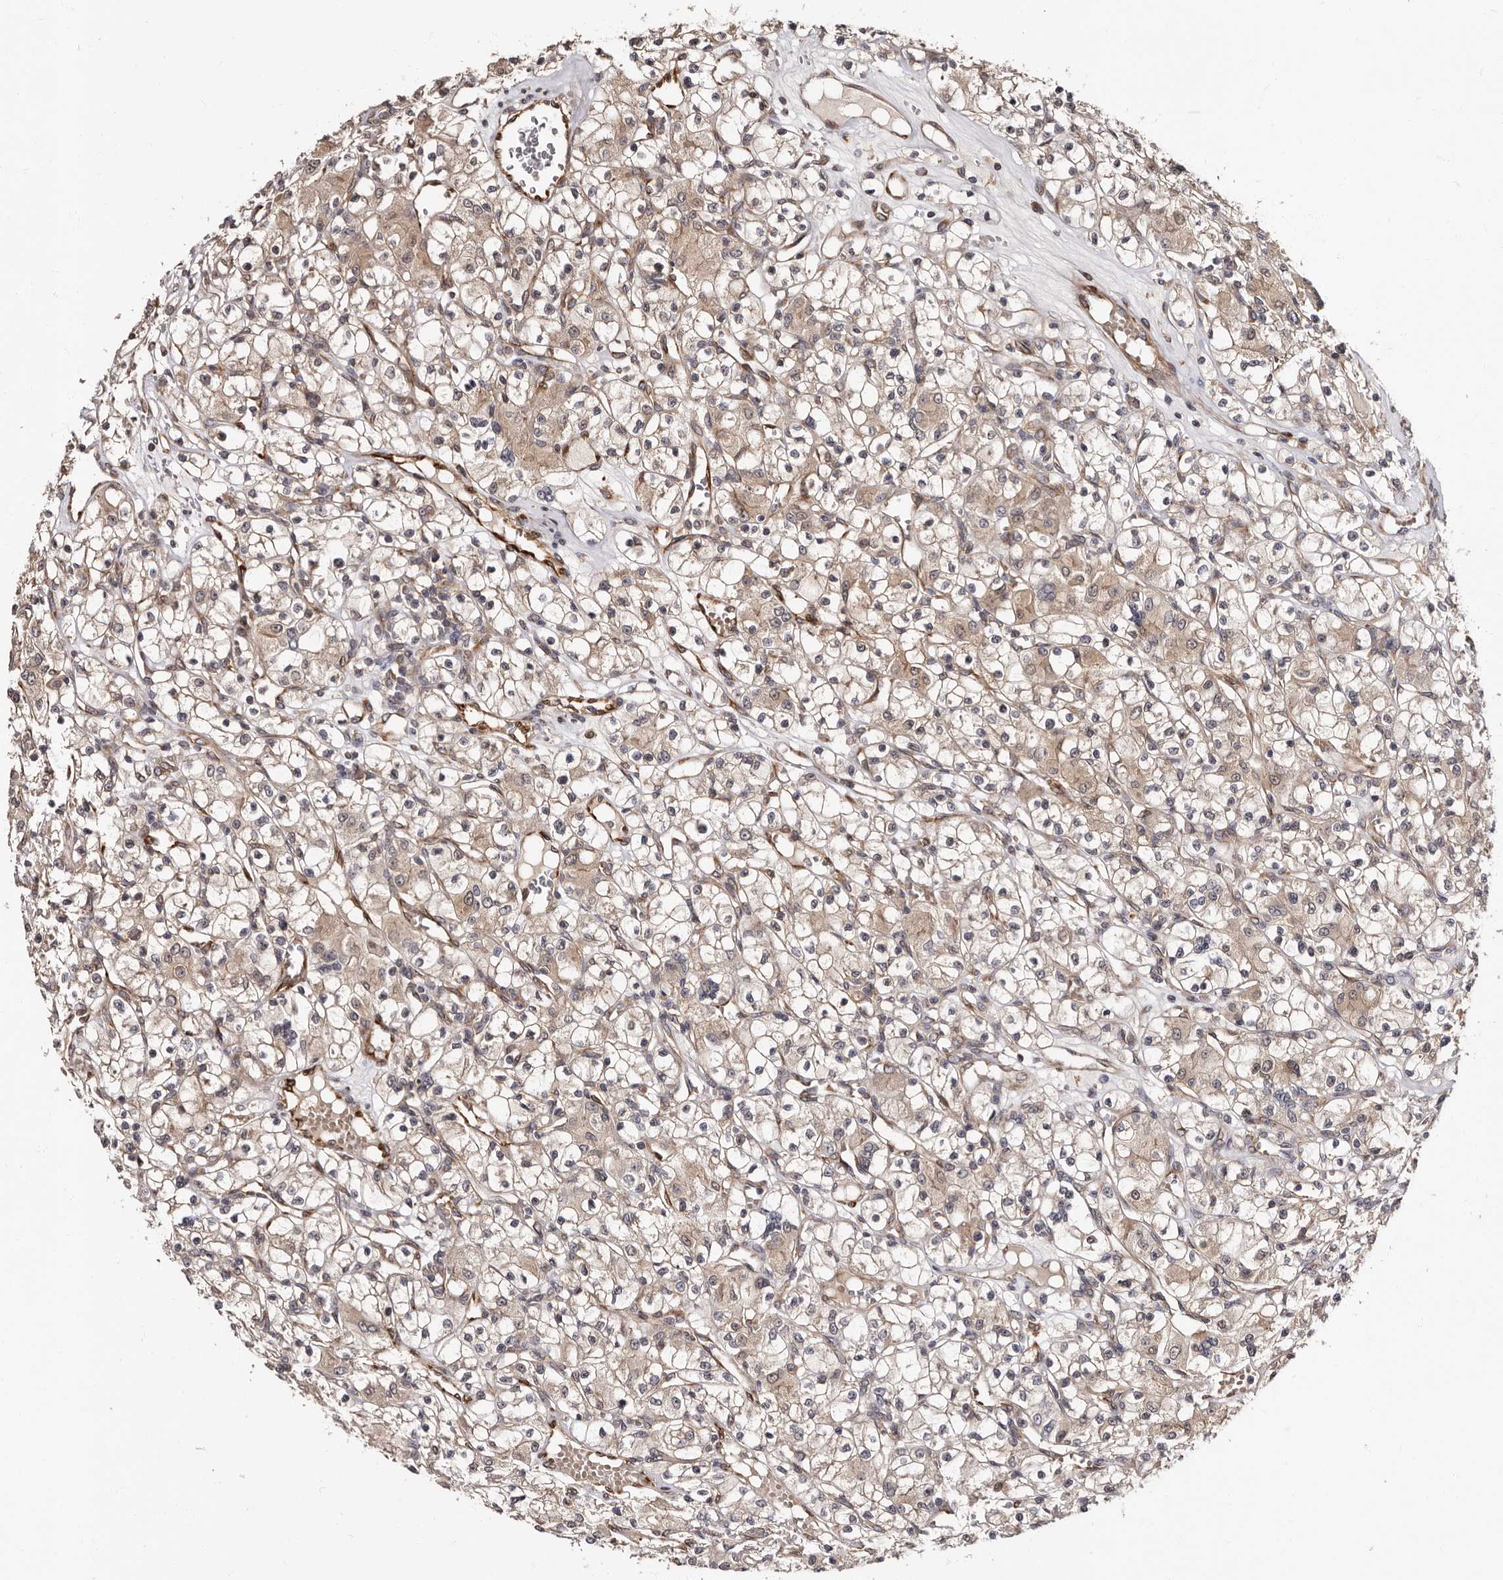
{"staining": {"intensity": "weak", "quantity": ">75%", "location": "cytoplasmic/membranous"}, "tissue": "renal cancer", "cell_type": "Tumor cells", "image_type": "cancer", "snomed": [{"axis": "morphology", "description": "Adenocarcinoma, NOS"}, {"axis": "topography", "description": "Kidney"}], "caption": "The image exhibits immunohistochemical staining of renal cancer. There is weak cytoplasmic/membranous staining is identified in approximately >75% of tumor cells. Using DAB (brown) and hematoxylin (blue) stains, captured at high magnification using brightfield microscopy.", "gene": "TBC1D22B", "patient": {"sex": "female", "age": 59}}